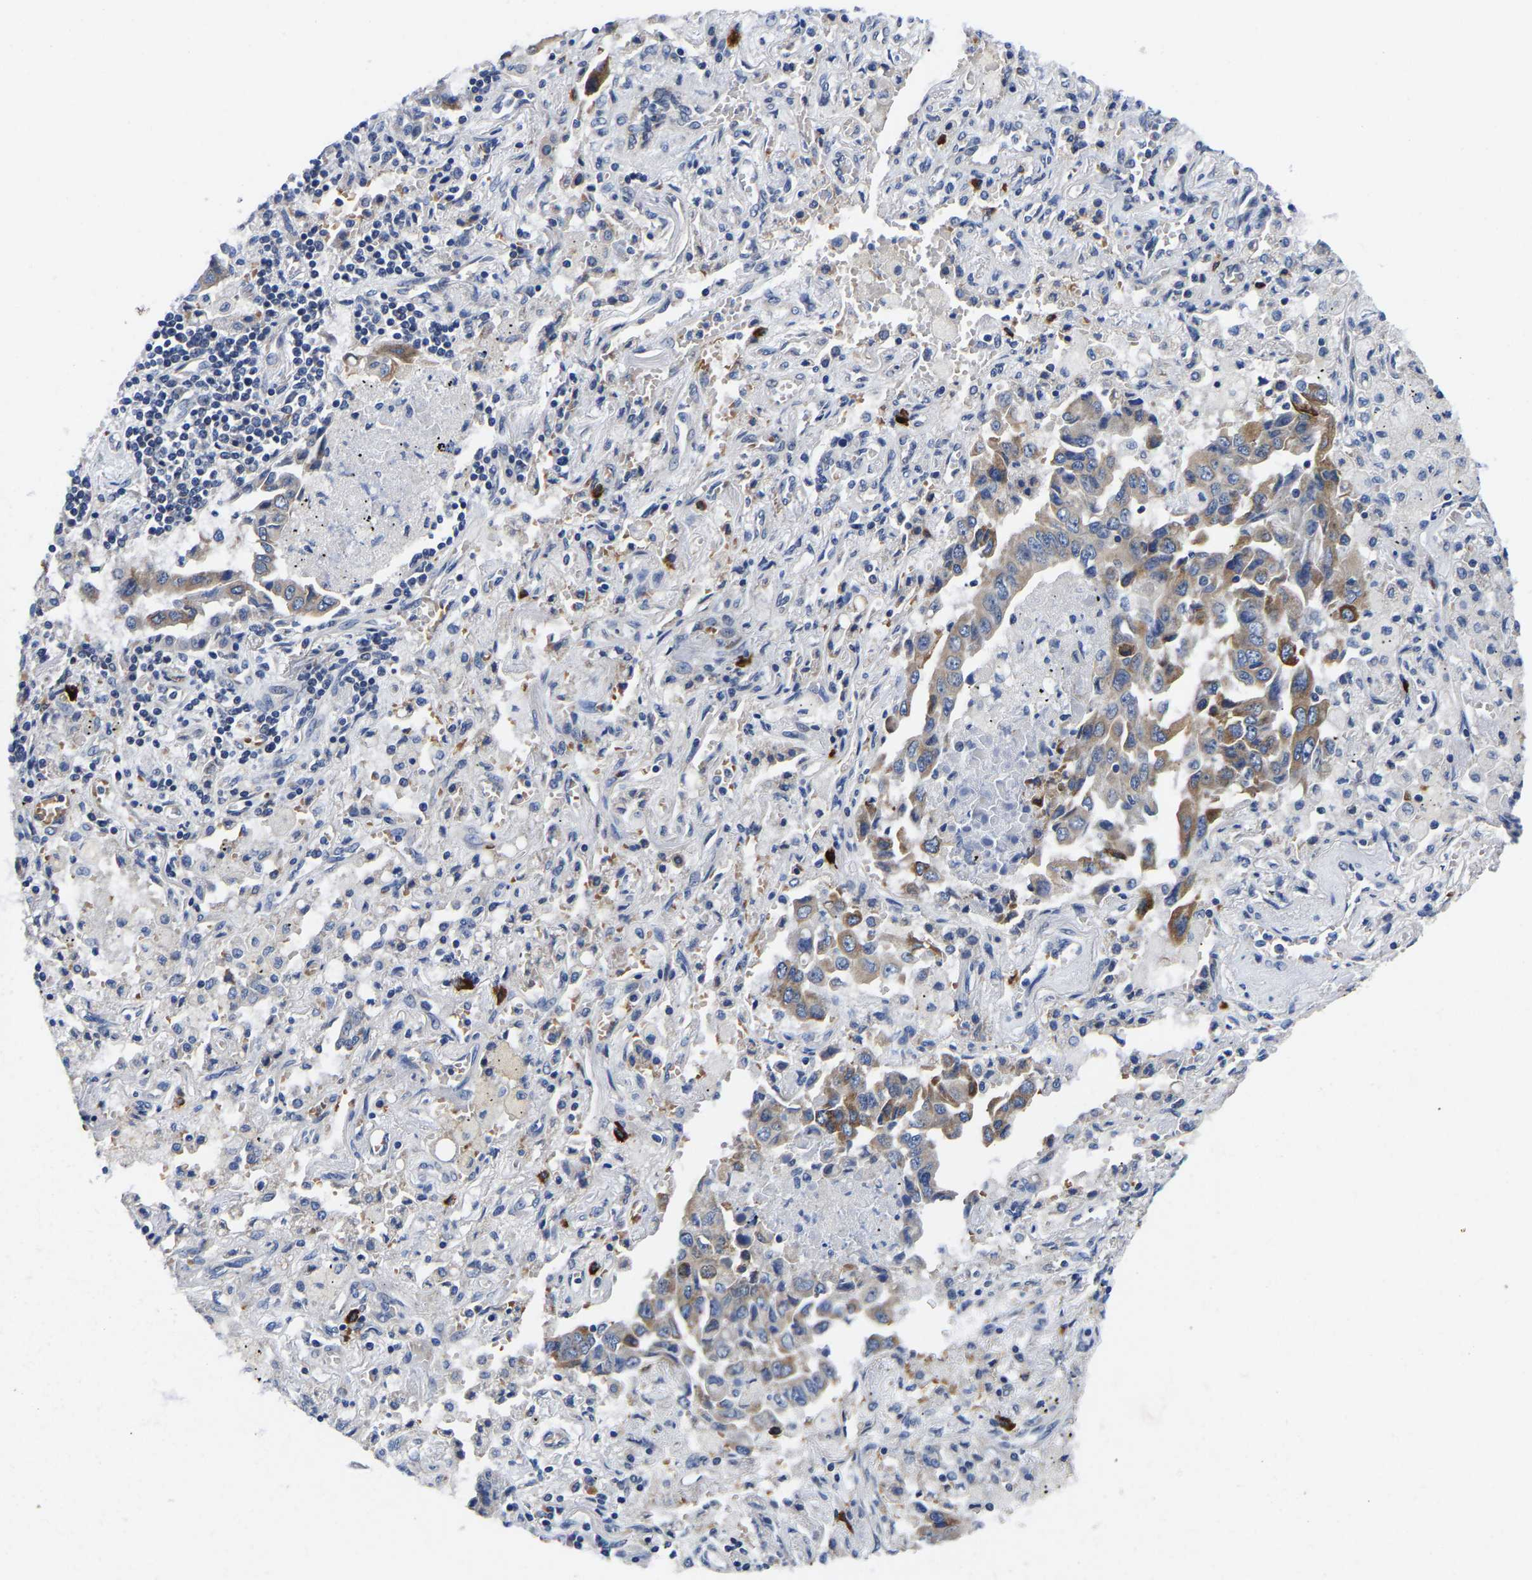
{"staining": {"intensity": "moderate", "quantity": ">75%", "location": "cytoplasmic/membranous"}, "tissue": "lung cancer", "cell_type": "Tumor cells", "image_type": "cancer", "snomed": [{"axis": "morphology", "description": "Adenocarcinoma, NOS"}, {"axis": "topography", "description": "Lung"}], "caption": "DAB immunohistochemical staining of lung adenocarcinoma shows moderate cytoplasmic/membranous protein expression in approximately >75% of tumor cells. (brown staining indicates protein expression, while blue staining denotes nuclei).", "gene": "RINT1", "patient": {"sex": "female", "age": 65}}